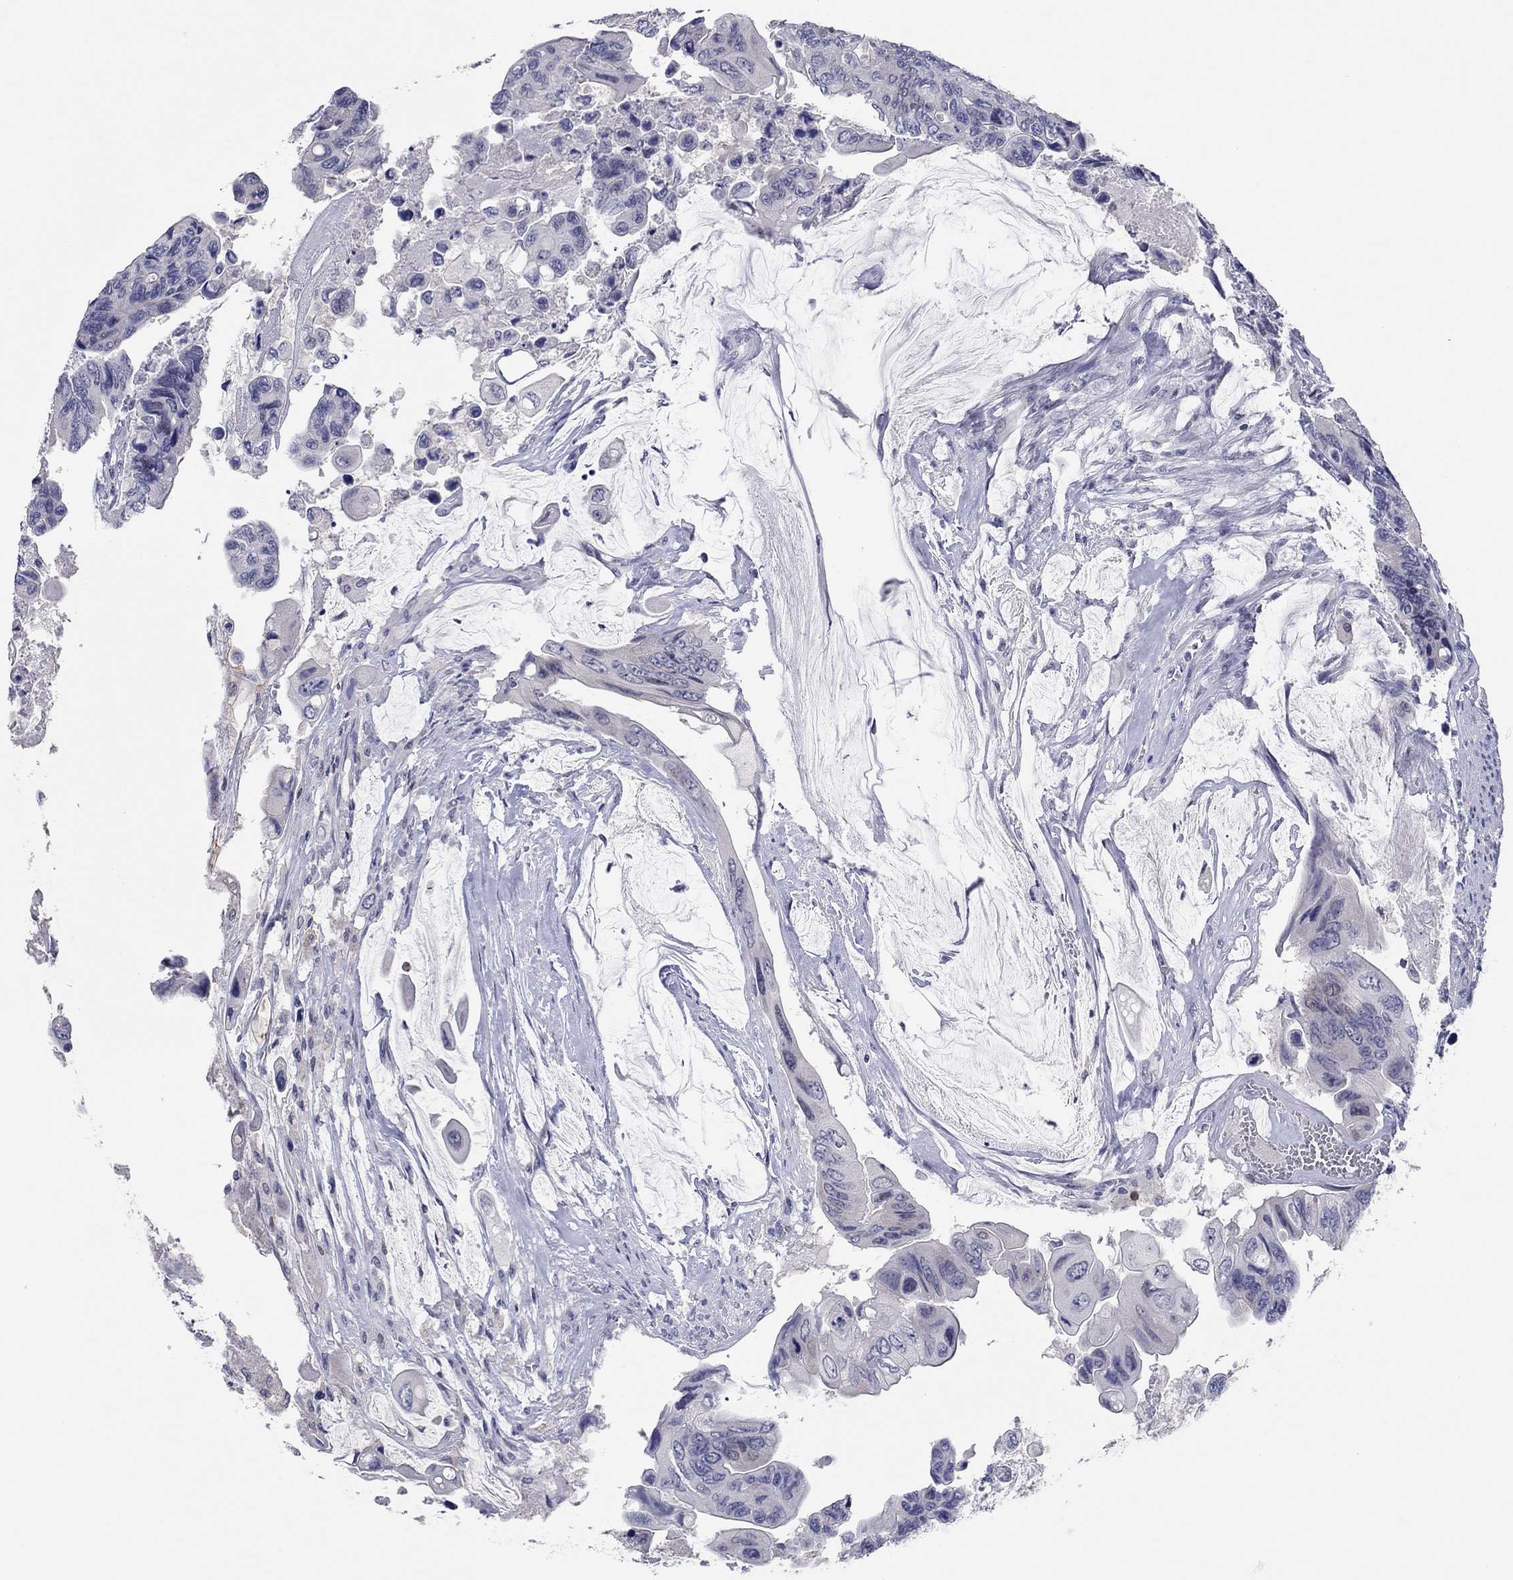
{"staining": {"intensity": "negative", "quantity": "none", "location": "none"}, "tissue": "colorectal cancer", "cell_type": "Tumor cells", "image_type": "cancer", "snomed": [{"axis": "morphology", "description": "Adenocarcinoma, NOS"}, {"axis": "topography", "description": "Rectum"}], "caption": "High power microscopy micrograph of an IHC image of colorectal cancer, revealing no significant staining in tumor cells.", "gene": "ITGAE", "patient": {"sex": "male", "age": 63}}